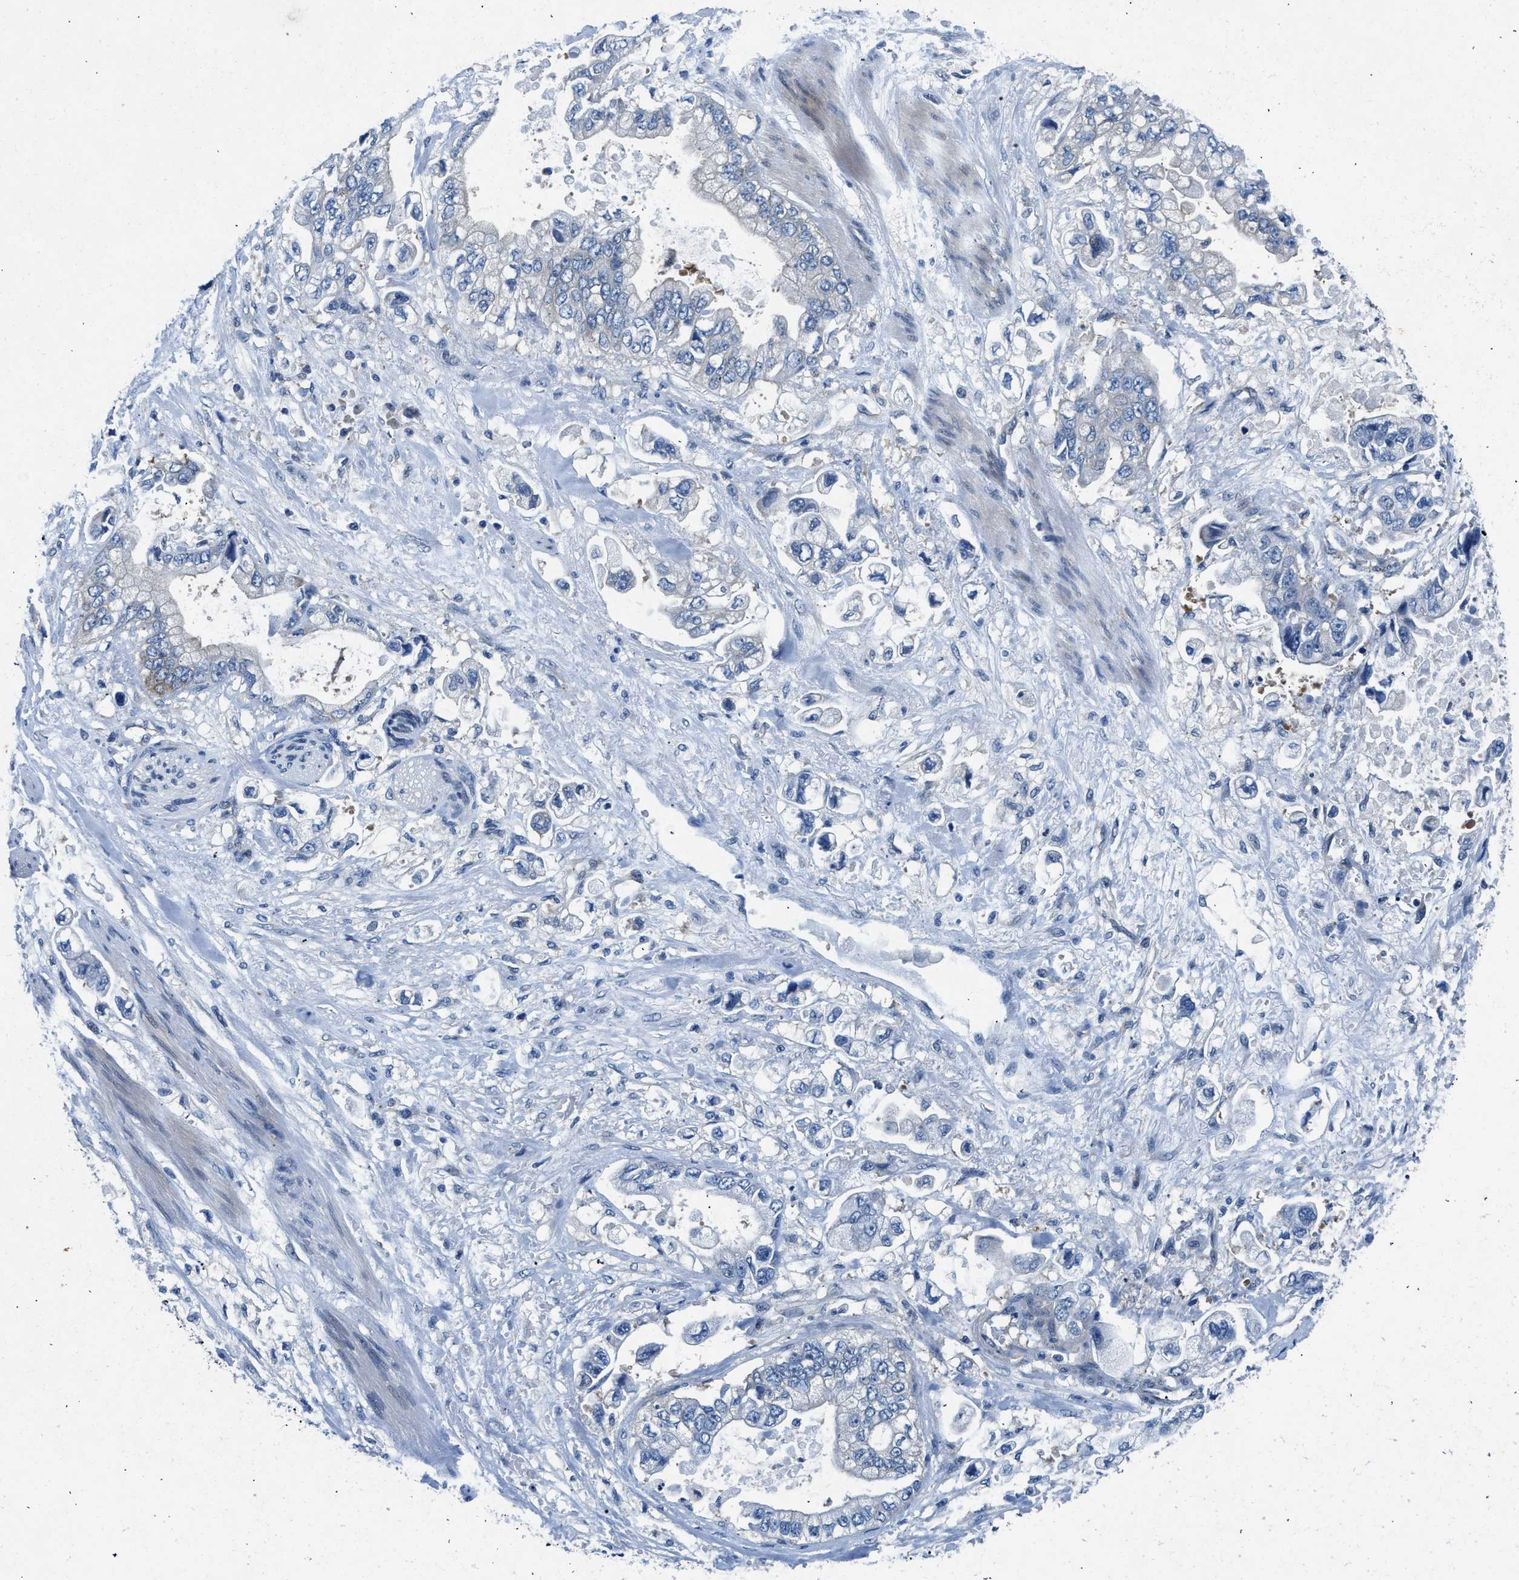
{"staining": {"intensity": "negative", "quantity": "none", "location": "none"}, "tissue": "stomach cancer", "cell_type": "Tumor cells", "image_type": "cancer", "snomed": [{"axis": "morphology", "description": "Normal tissue, NOS"}, {"axis": "morphology", "description": "Adenocarcinoma, NOS"}, {"axis": "topography", "description": "Stomach"}], "caption": "Micrograph shows no protein expression in tumor cells of adenocarcinoma (stomach) tissue.", "gene": "COPS2", "patient": {"sex": "male", "age": 62}}